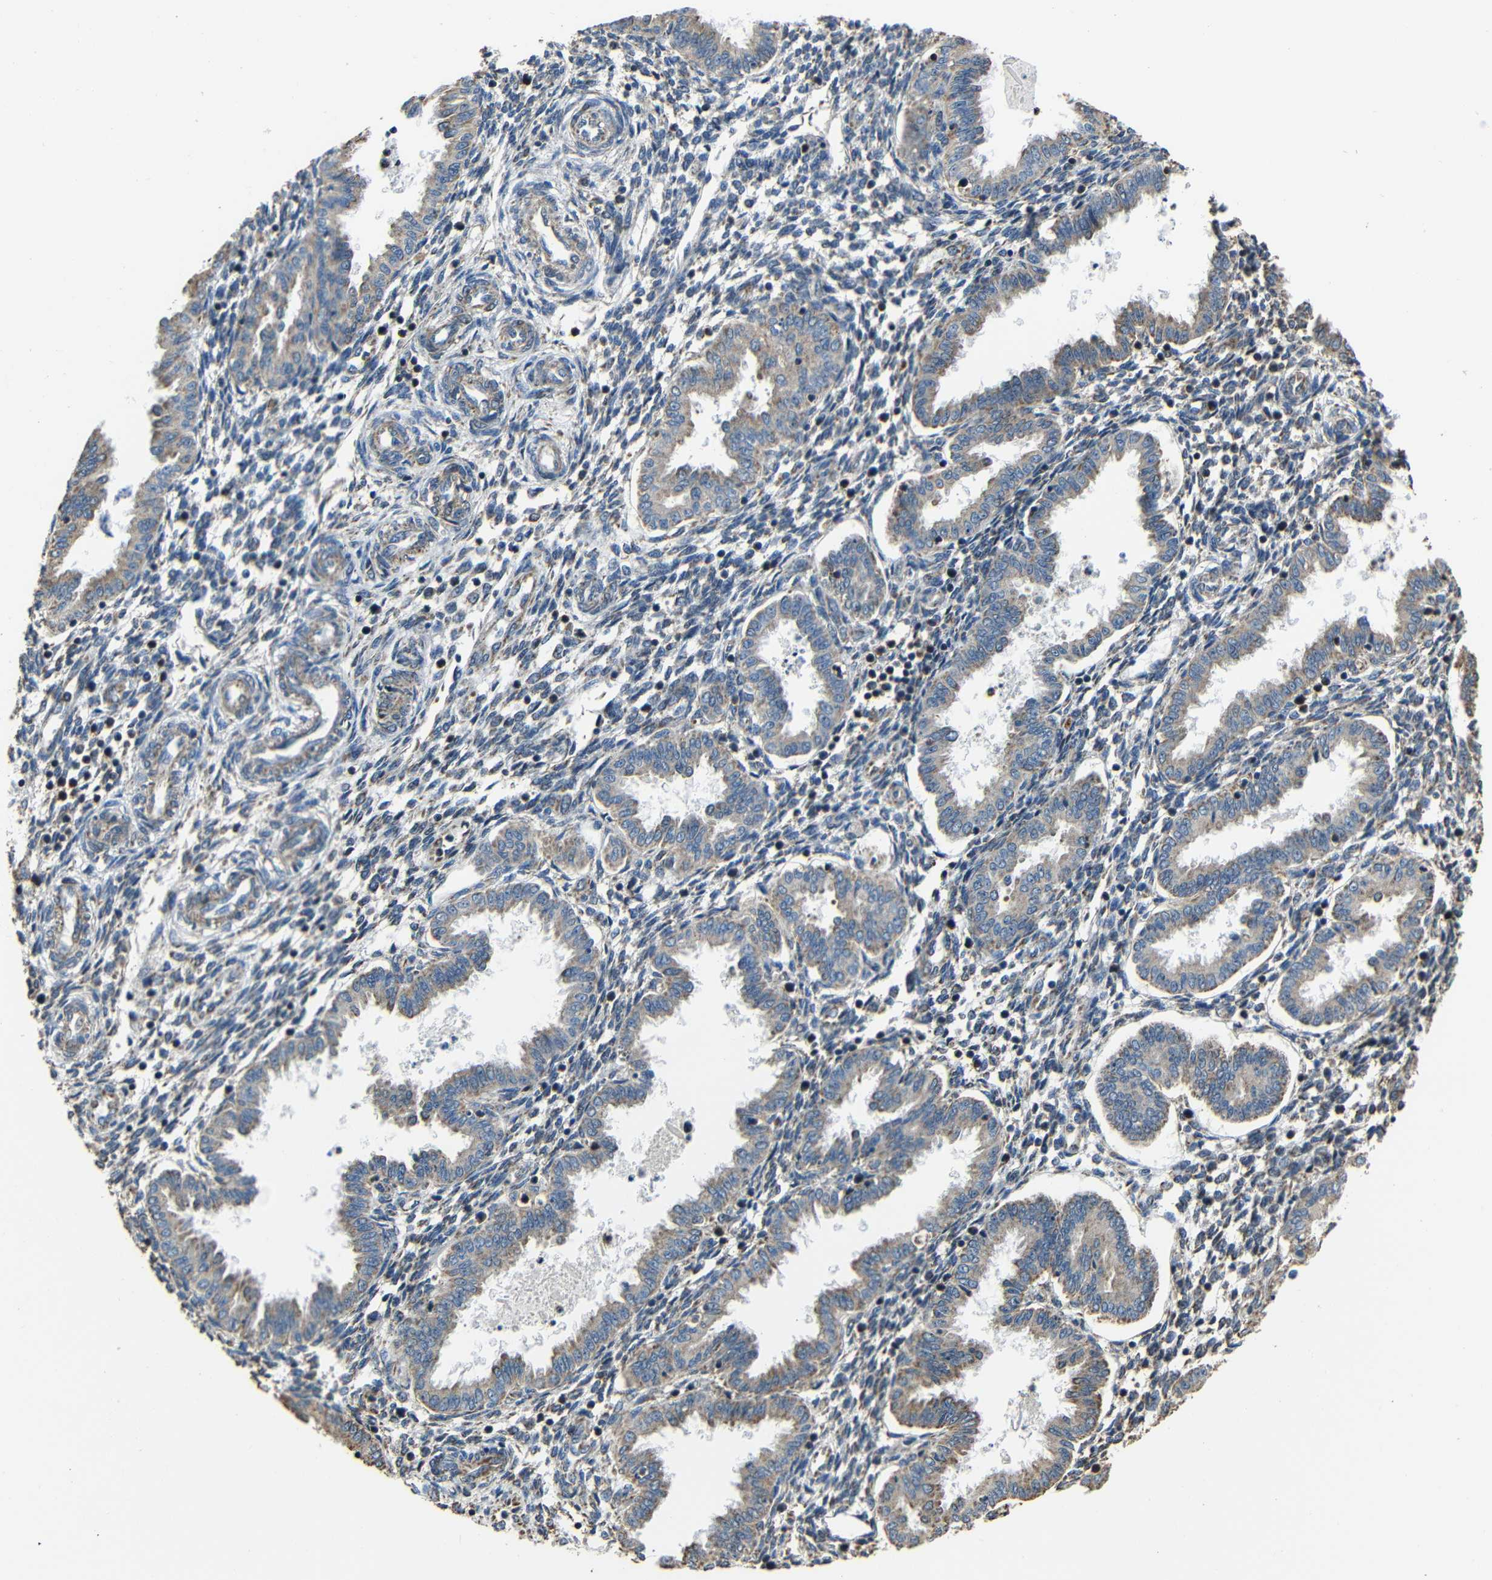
{"staining": {"intensity": "weak", "quantity": "<25%", "location": "cytoplasmic/membranous"}, "tissue": "endometrium", "cell_type": "Cells in endometrial stroma", "image_type": "normal", "snomed": [{"axis": "morphology", "description": "Normal tissue, NOS"}, {"axis": "topography", "description": "Endometrium"}], "caption": "IHC of normal endometrium demonstrates no positivity in cells in endometrial stroma. Brightfield microscopy of IHC stained with DAB (3,3'-diaminobenzidine) (brown) and hematoxylin (blue), captured at high magnification.", "gene": "SNN", "patient": {"sex": "female", "age": 33}}